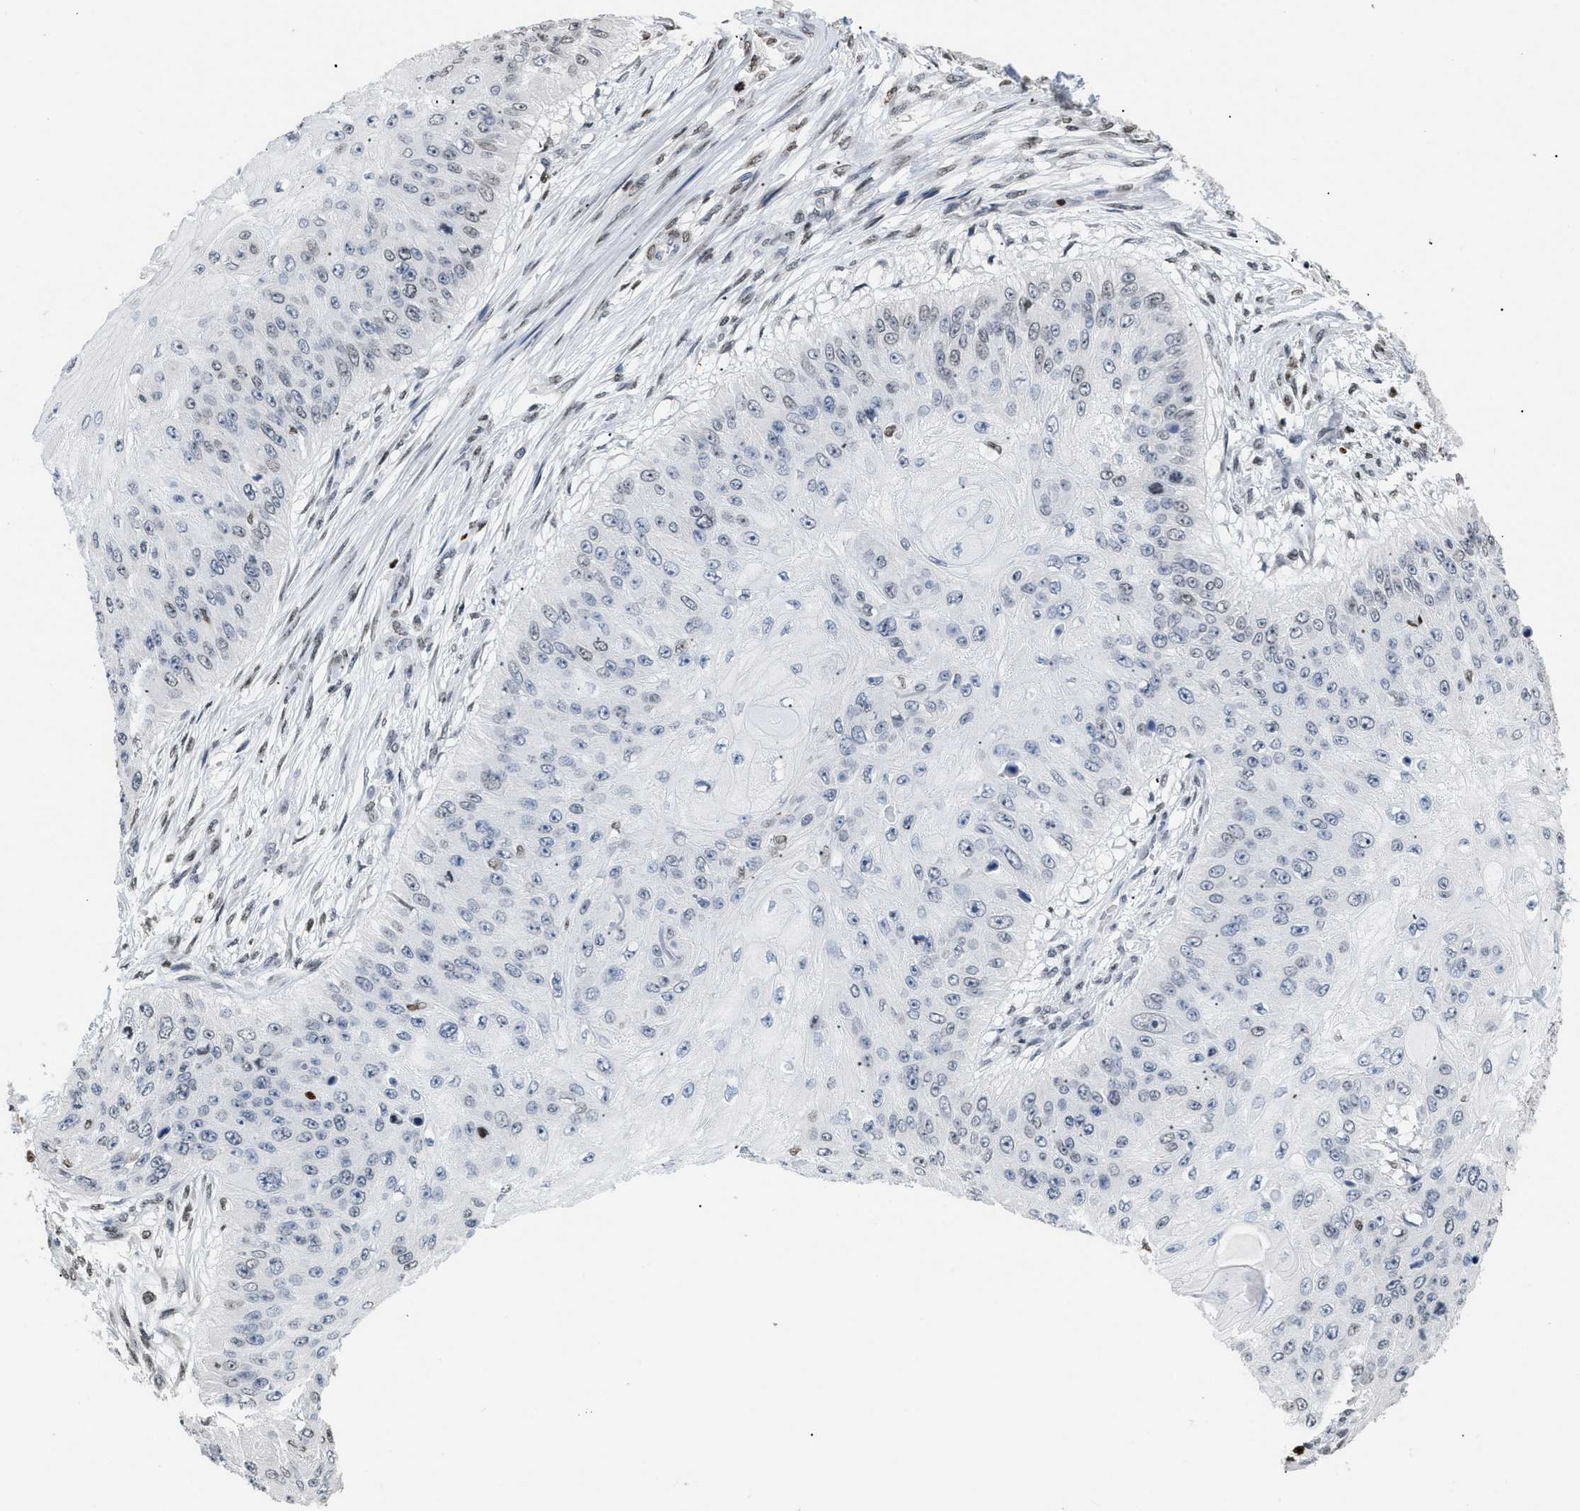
{"staining": {"intensity": "weak", "quantity": "<25%", "location": "nuclear"}, "tissue": "skin cancer", "cell_type": "Tumor cells", "image_type": "cancer", "snomed": [{"axis": "morphology", "description": "Squamous cell carcinoma, NOS"}, {"axis": "topography", "description": "Skin"}], "caption": "The photomicrograph exhibits no staining of tumor cells in skin cancer (squamous cell carcinoma).", "gene": "HMGN2", "patient": {"sex": "female", "age": 80}}